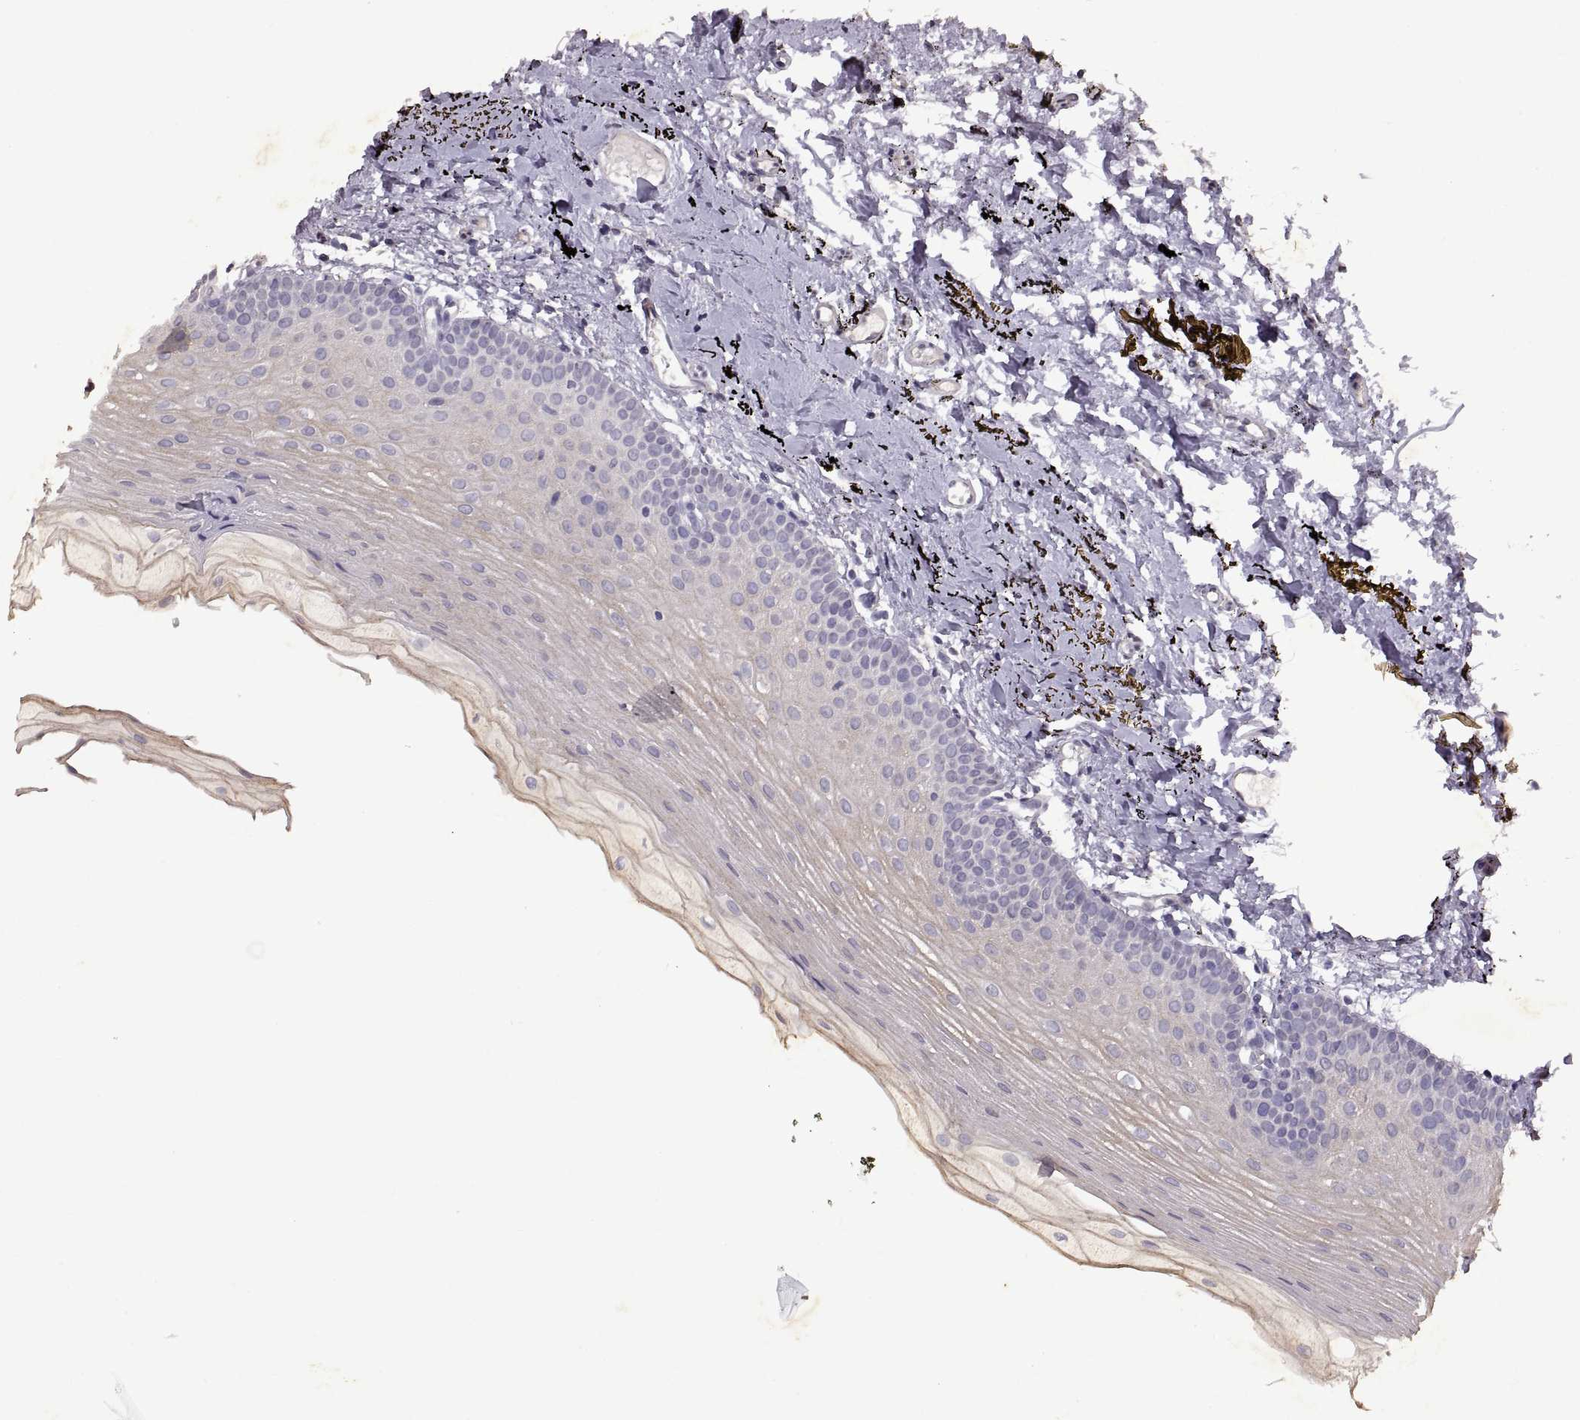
{"staining": {"intensity": "weak", "quantity": "<25%", "location": "cytoplasmic/membranous"}, "tissue": "oral mucosa", "cell_type": "Squamous epithelial cells", "image_type": "normal", "snomed": [{"axis": "morphology", "description": "Normal tissue, NOS"}, {"axis": "topography", "description": "Oral tissue"}], "caption": "The immunohistochemistry (IHC) image has no significant expression in squamous epithelial cells of oral mucosa. The staining is performed using DAB brown chromogen with nuclei counter-stained in using hematoxylin.", "gene": "DEFB136", "patient": {"sex": "female", "age": 57}}